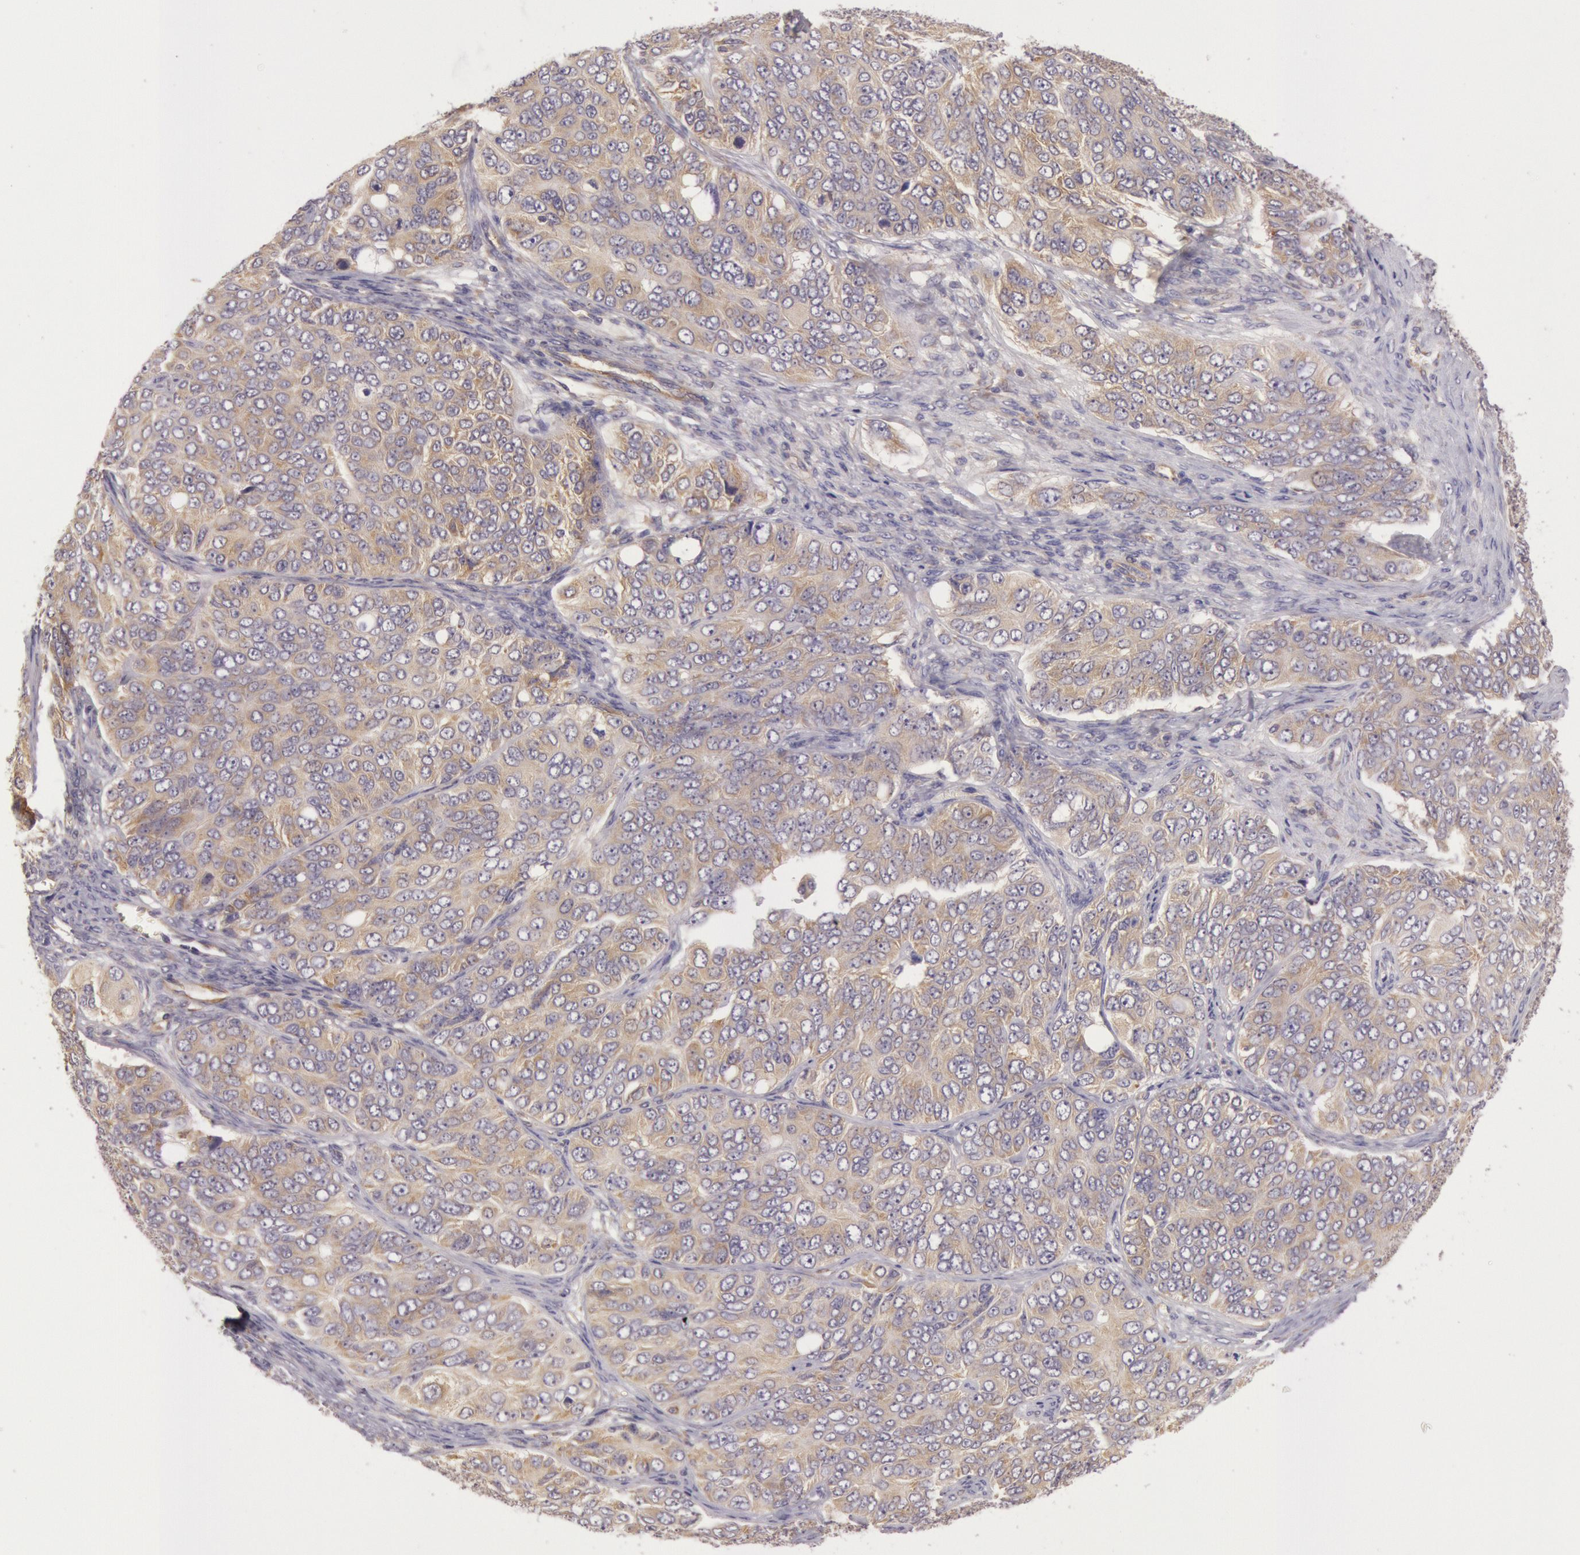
{"staining": {"intensity": "weak", "quantity": ">75%", "location": "cytoplasmic/membranous"}, "tissue": "ovarian cancer", "cell_type": "Tumor cells", "image_type": "cancer", "snomed": [{"axis": "morphology", "description": "Carcinoma, endometroid"}, {"axis": "topography", "description": "Ovary"}], "caption": "Immunohistochemical staining of ovarian cancer (endometroid carcinoma) reveals low levels of weak cytoplasmic/membranous staining in about >75% of tumor cells.", "gene": "CHUK", "patient": {"sex": "female", "age": 51}}